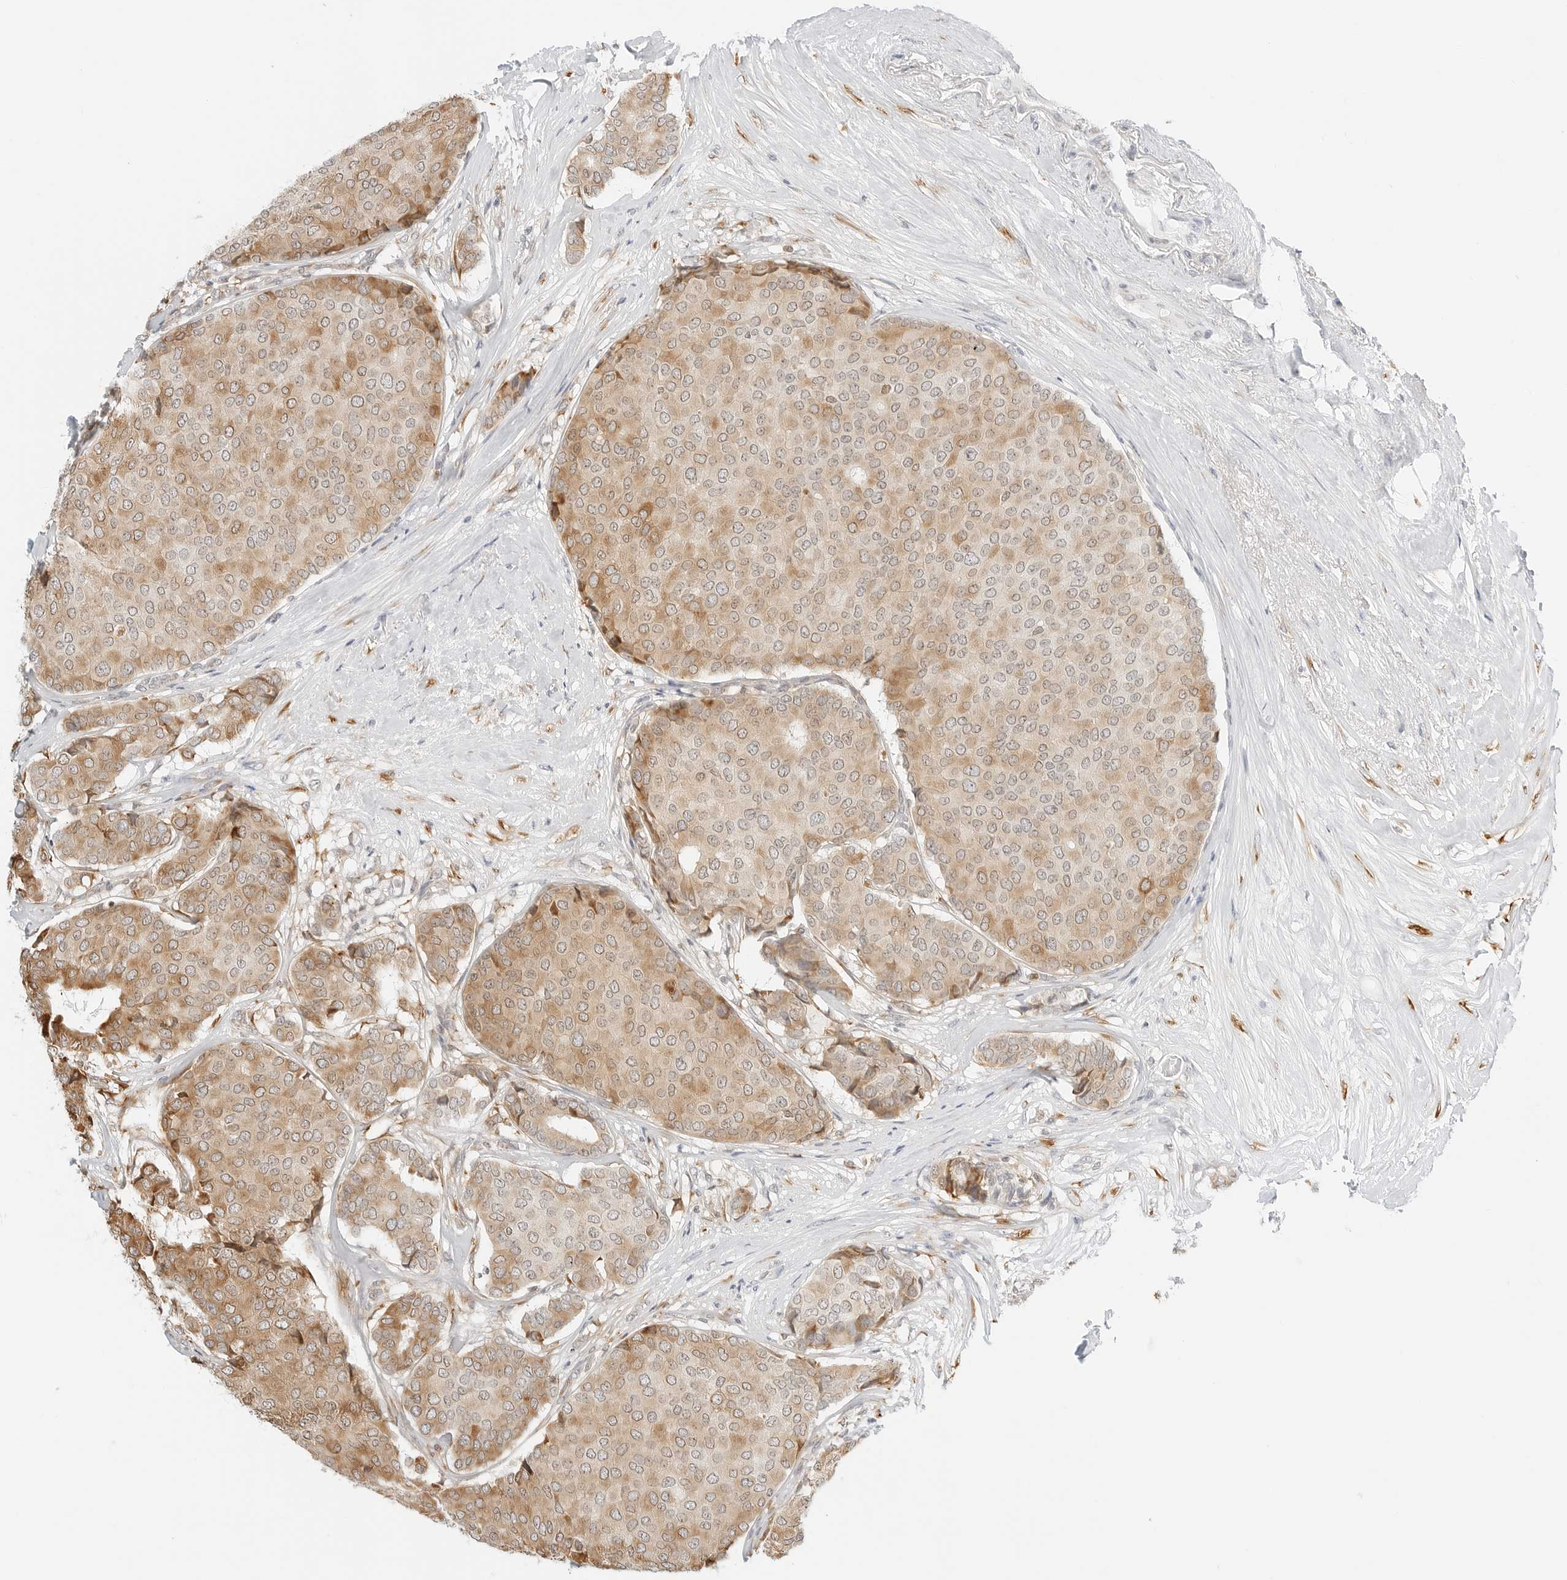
{"staining": {"intensity": "weak", "quantity": ">75%", "location": "cytoplasmic/membranous"}, "tissue": "breast cancer", "cell_type": "Tumor cells", "image_type": "cancer", "snomed": [{"axis": "morphology", "description": "Duct carcinoma"}, {"axis": "topography", "description": "Breast"}], "caption": "A histopathology image showing weak cytoplasmic/membranous positivity in about >75% of tumor cells in breast cancer, as visualized by brown immunohistochemical staining.", "gene": "THEM4", "patient": {"sex": "female", "age": 75}}